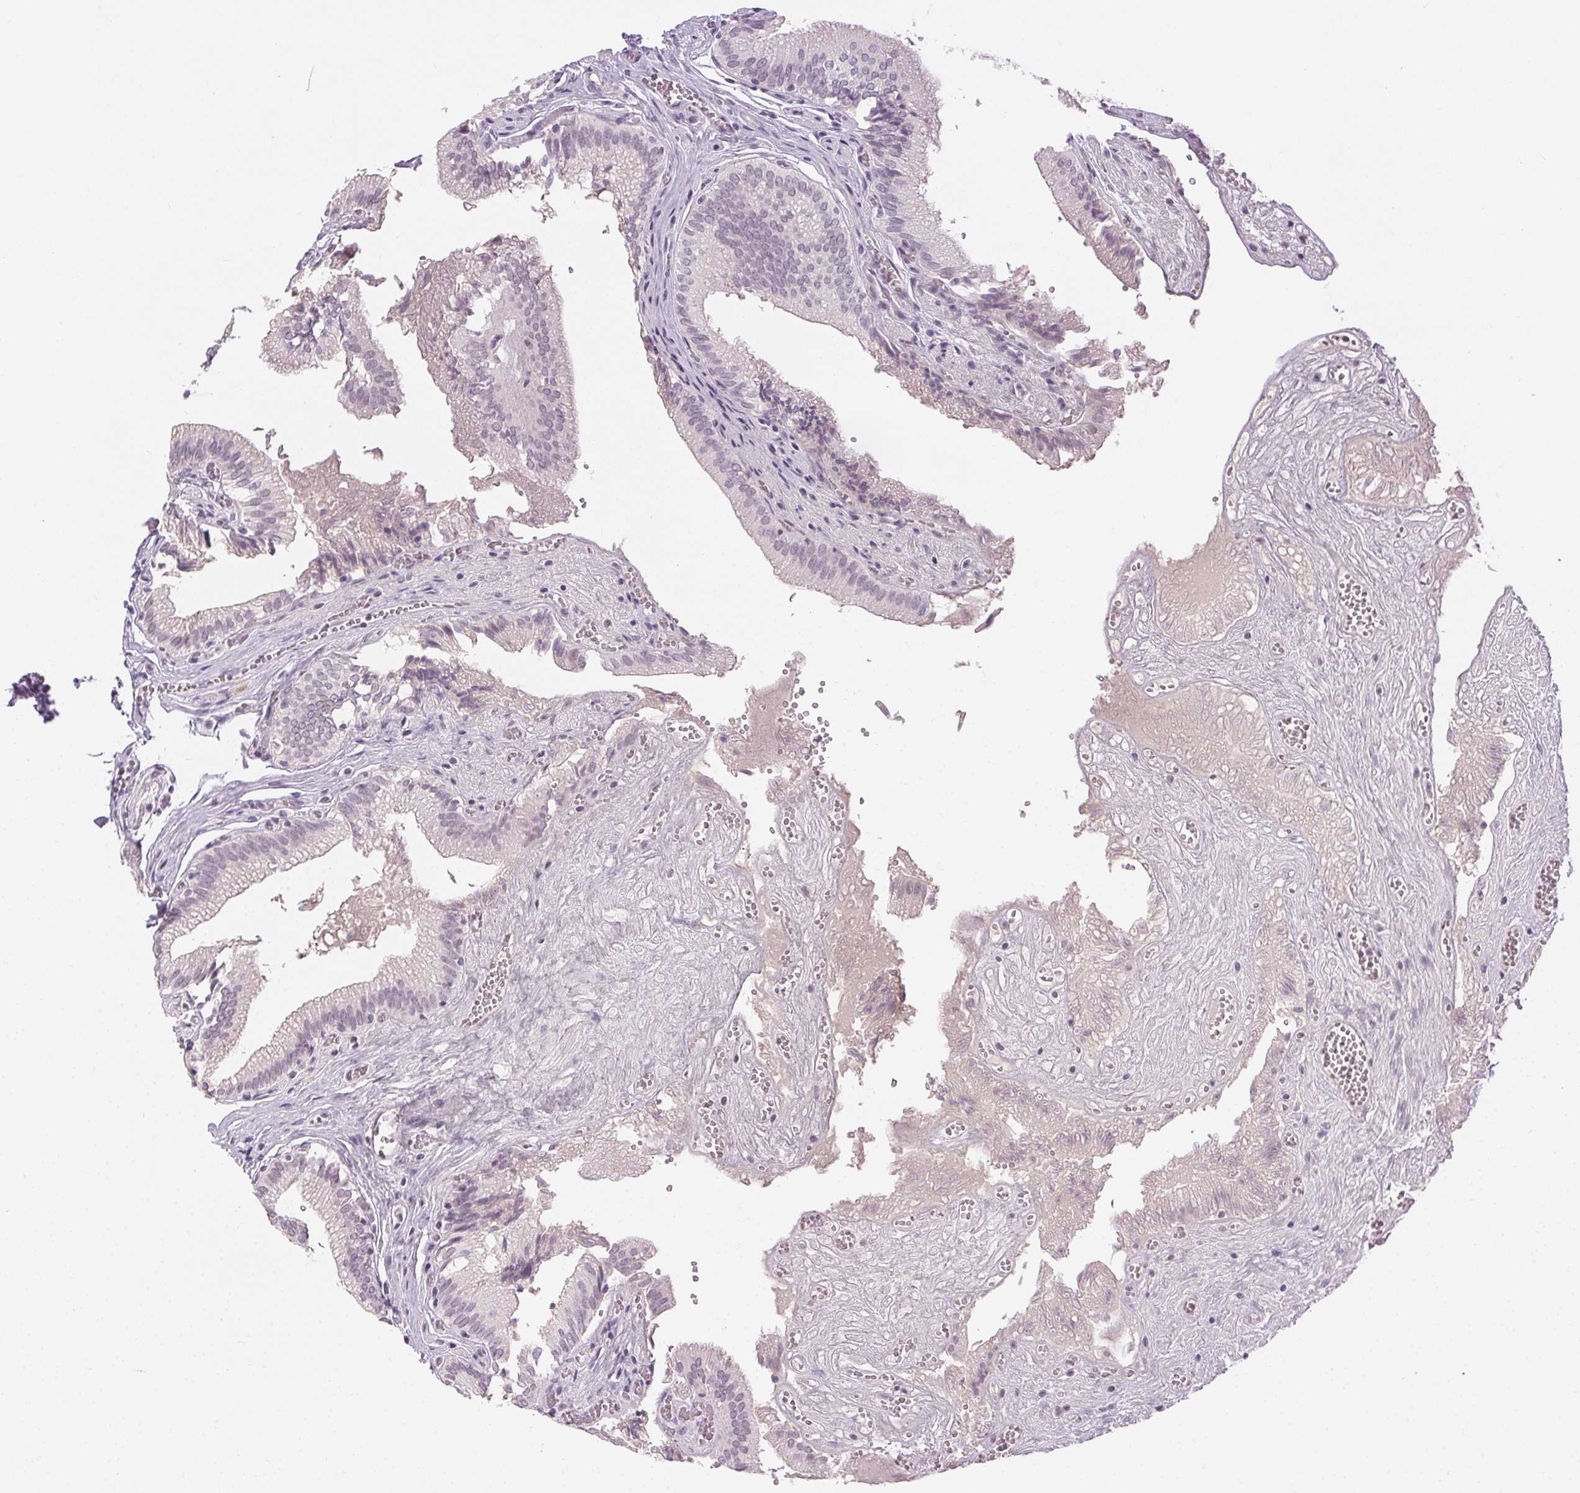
{"staining": {"intensity": "negative", "quantity": "none", "location": "none"}, "tissue": "gallbladder", "cell_type": "Glandular cells", "image_type": "normal", "snomed": [{"axis": "morphology", "description": "Normal tissue, NOS"}, {"axis": "topography", "description": "Gallbladder"}, {"axis": "topography", "description": "Peripheral nerve tissue"}], "caption": "An immunohistochemistry histopathology image of normal gallbladder is shown. There is no staining in glandular cells of gallbladder.", "gene": "FAM168A", "patient": {"sex": "male", "age": 17}}